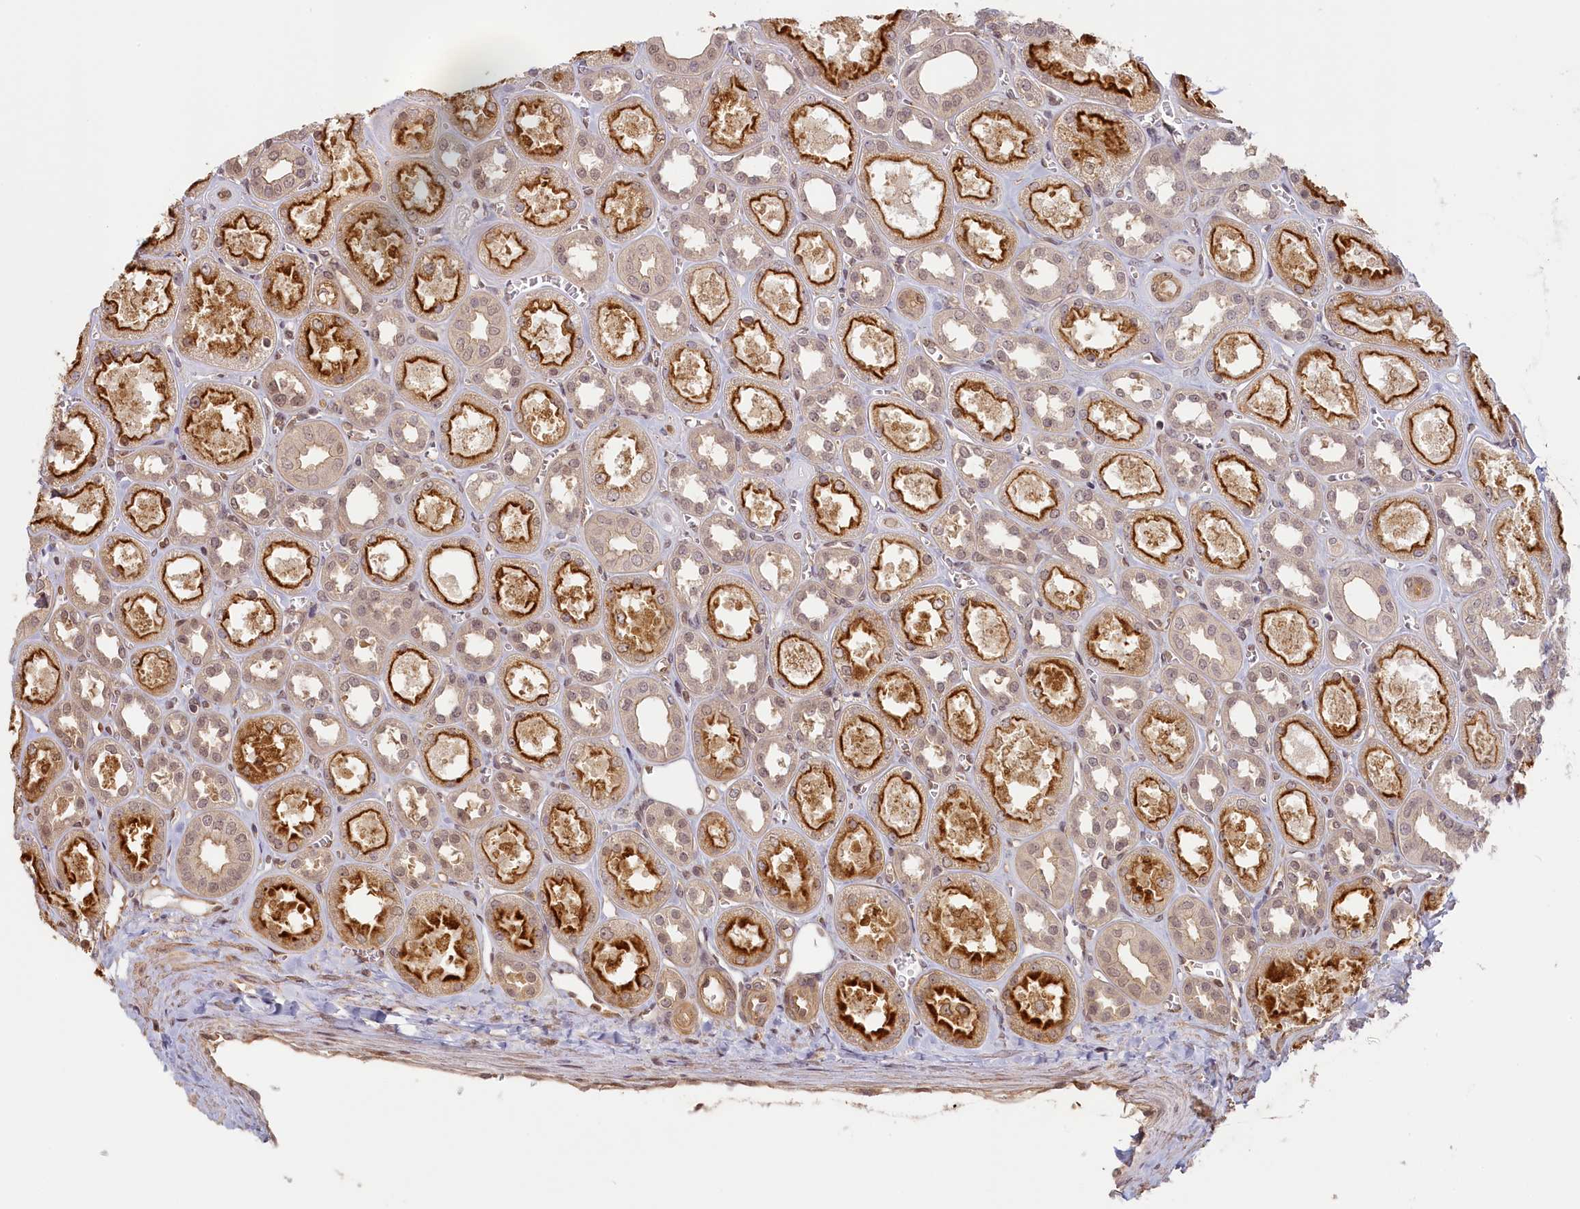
{"staining": {"intensity": "weak", "quantity": ">75%", "location": "cytoplasmic/membranous,nuclear"}, "tissue": "kidney", "cell_type": "Cells in glomeruli", "image_type": "normal", "snomed": [{"axis": "morphology", "description": "Normal tissue, NOS"}, {"axis": "morphology", "description": "Adenocarcinoma, NOS"}, {"axis": "topography", "description": "Kidney"}], "caption": "DAB immunohistochemical staining of normal kidney reveals weak cytoplasmic/membranous,nuclear protein positivity in approximately >75% of cells in glomeruli.", "gene": "C19orf44", "patient": {"sex": "female", "age": 68}}